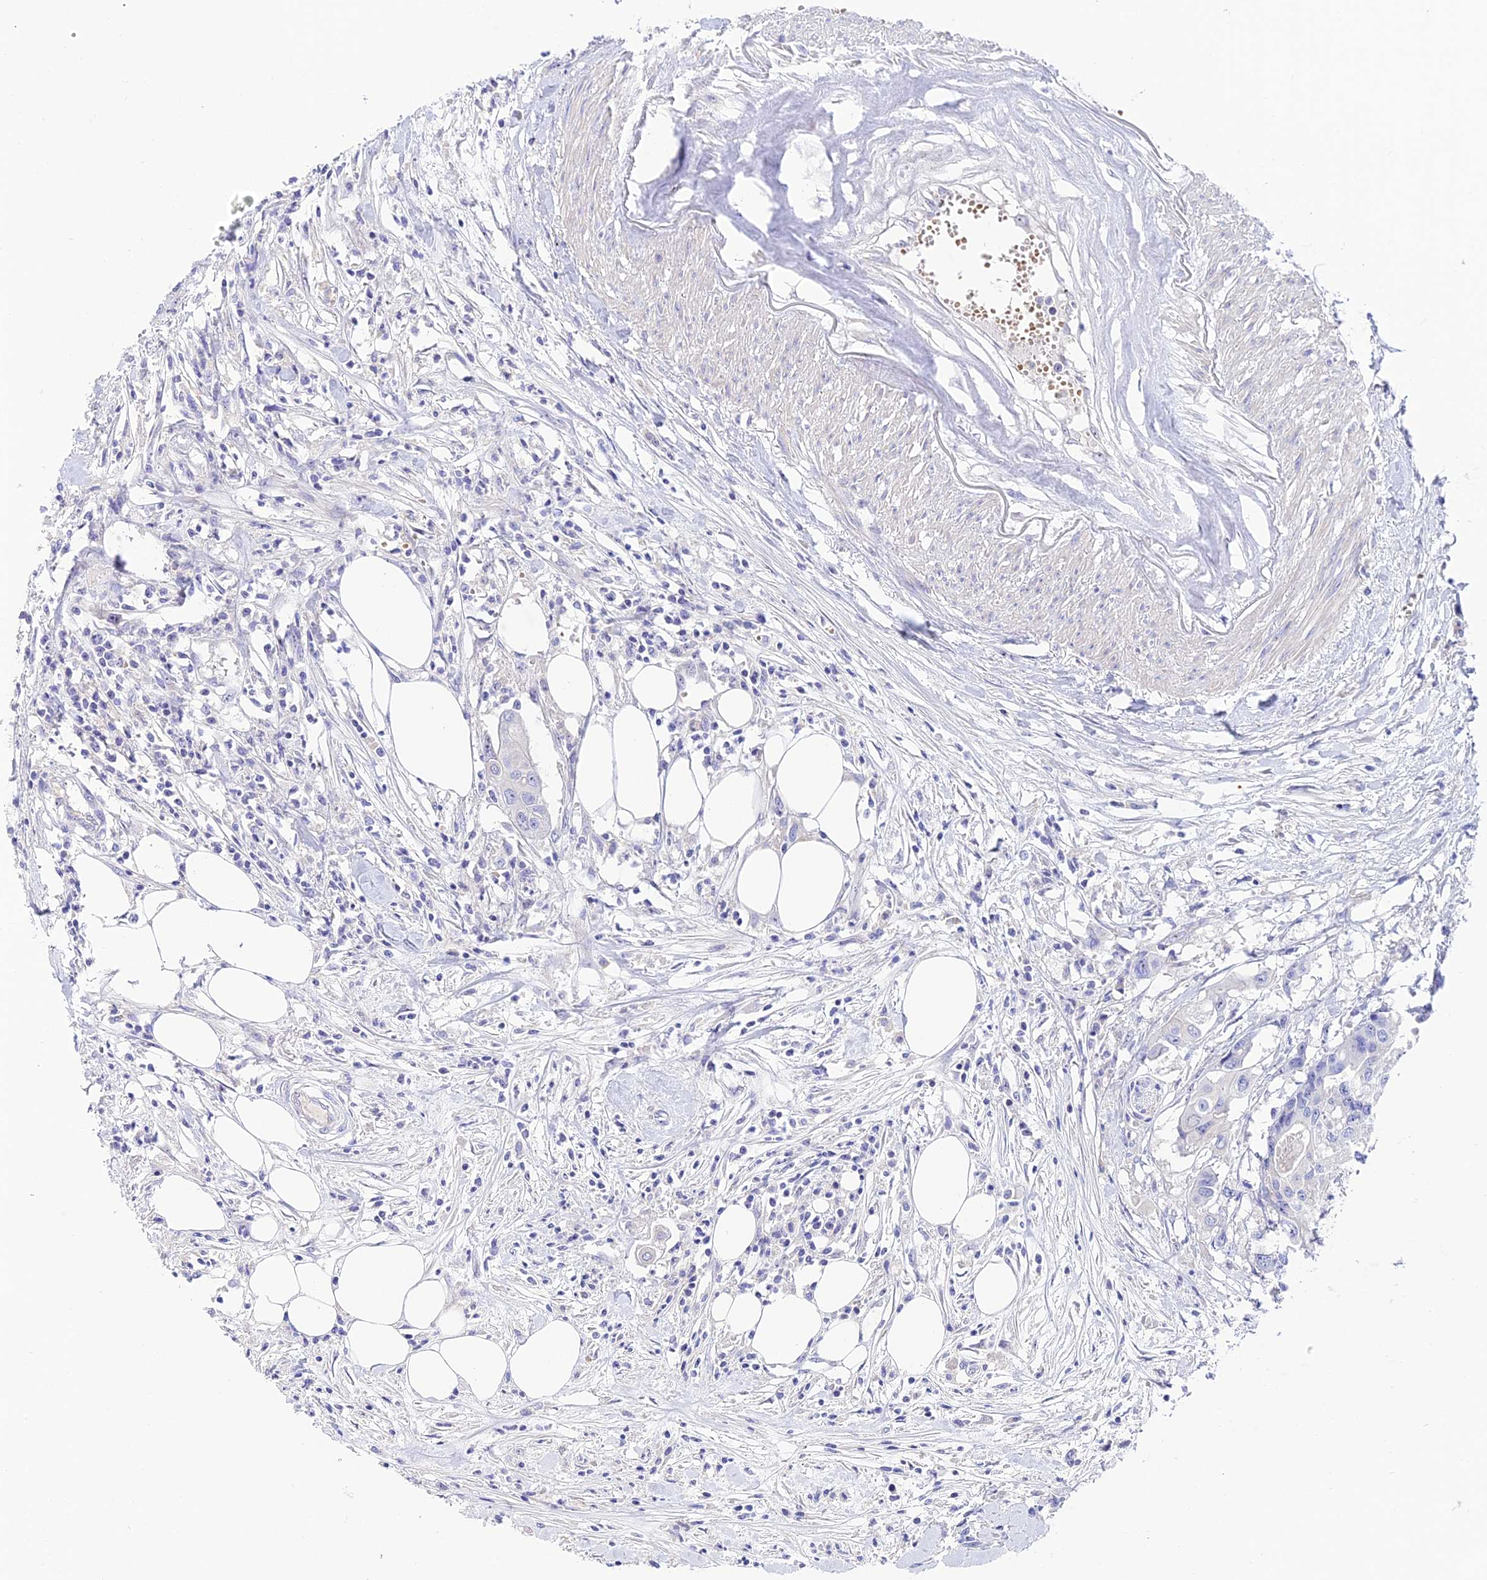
{"staining": {"intensity": "negative", "quantity": "none", "location": "none"}, "tissue": "colorectal cancer", "cell_type": "Tumor cells", "image_type": "cancer", "snomed": [{"axis": "morphology", "description": "Adenocarcinoma, NOS"}, {"axis": "topography", "description": "Colon"}], "caption": "The histopathology image exhibits no significant staining in tumor cells of colorectal cancer (adenocarcinoma). (Stains: DAB immunohistochemistry (IHC) with hematoxylin counter stain, Microscopy: brightfield microscopy at high magnification).", "gene": "DUSP29", "patient": {"sex": "male", "age": 77}}